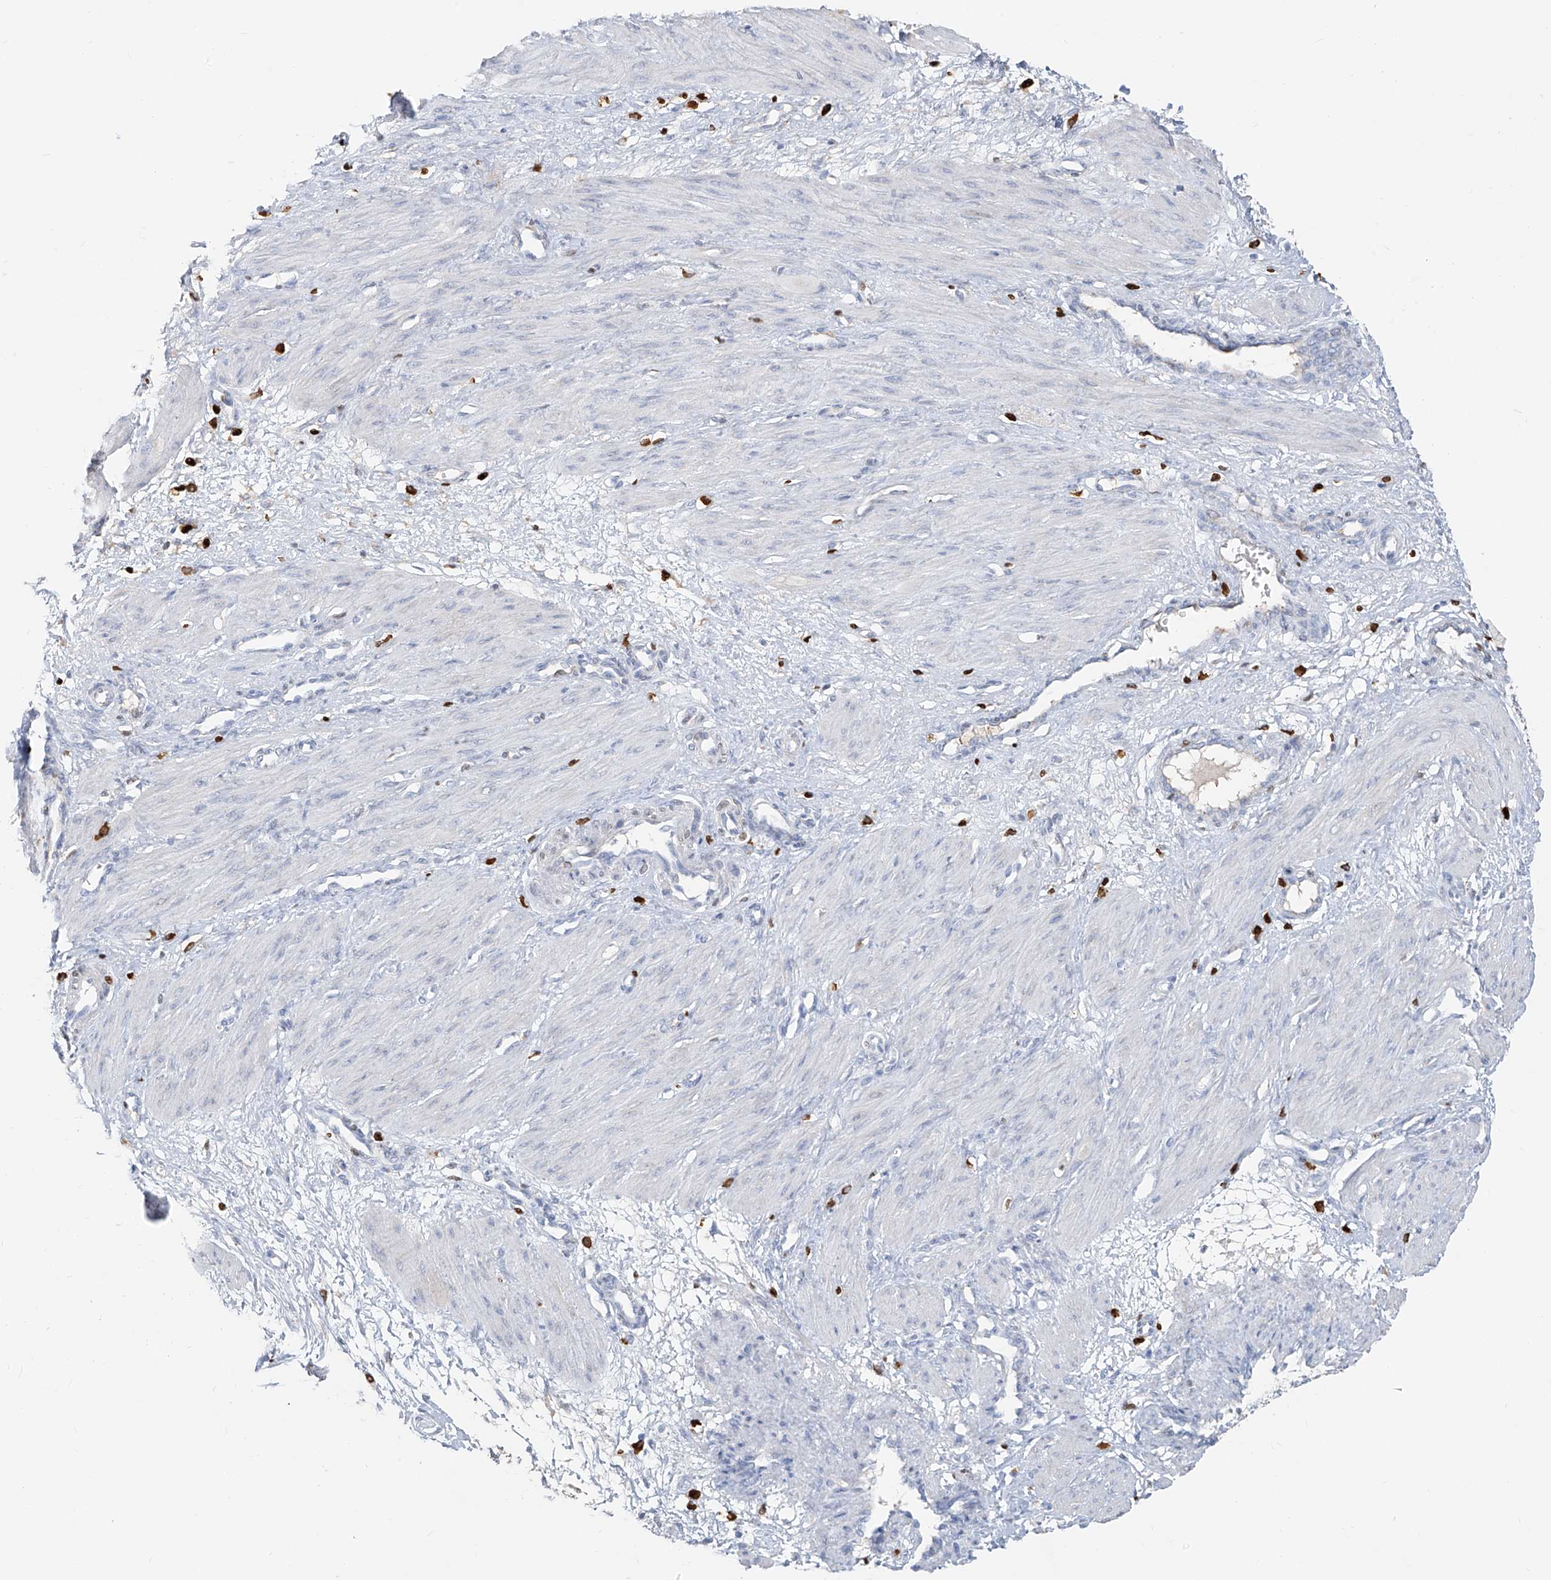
{"staining": {"intensity": "negative", "quantity": "none", "location": "none"}, "tissue": "smooth muscle", "cell_type": "Smooth muscle cells", "image_type": "normal", "snomed": [{"axis": "morphology", "description": "Normal tissue, NOS"}, {"axis": "topography", "description": "Endometrium"}], "caption": "Immunohistochemical staining of unremarkable smooth muscle displays no significant expression in smooth muscle cells. Nuclei are stained in blue.", "gene": "CX3CR1", "patient": {"sex": "female", "age": 33}}